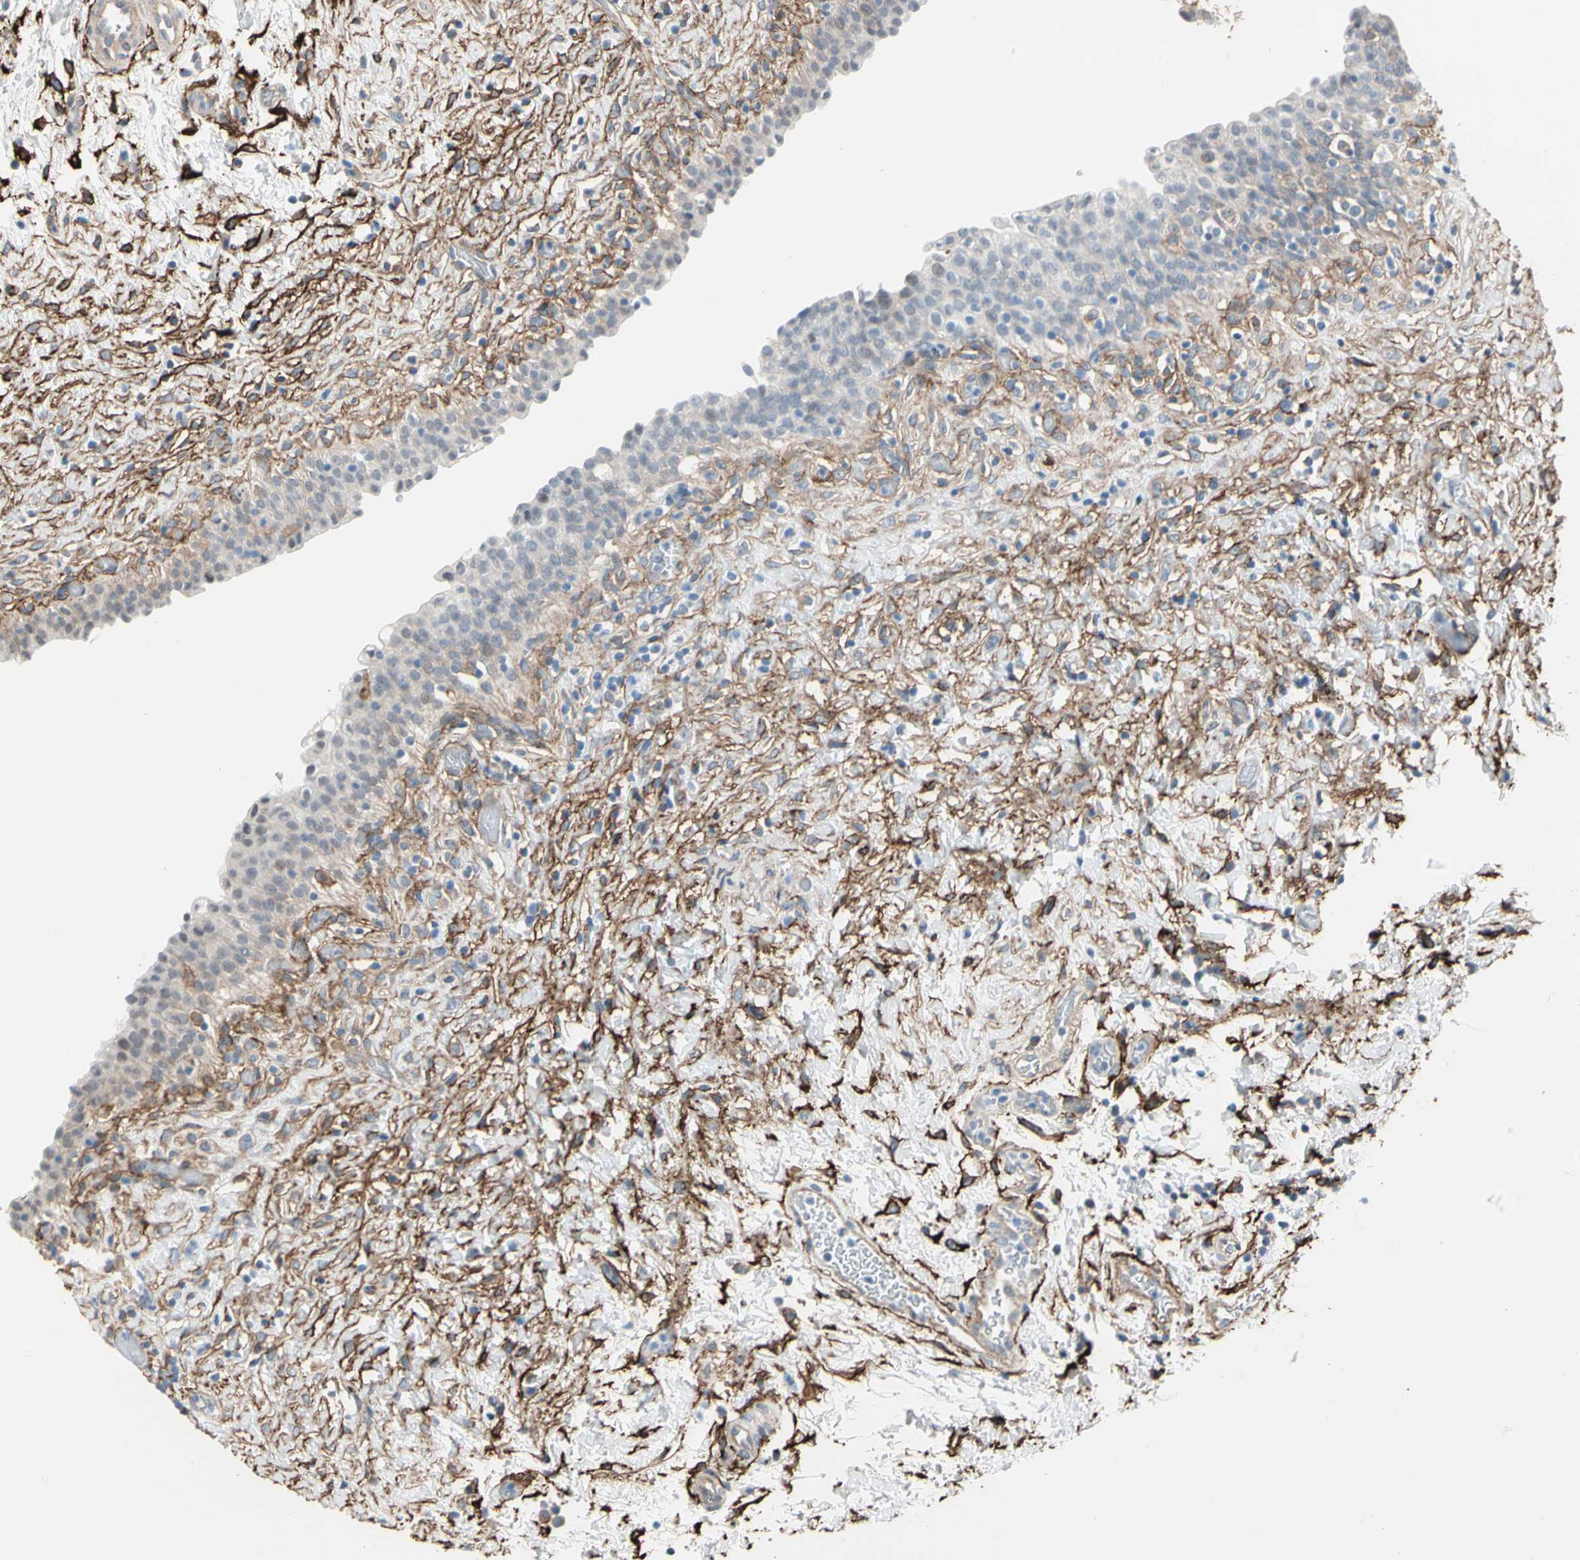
{"staining": {"intensity": "negative", "quantity": "none", "location": "none"}, "tissue": "urinary bladder", "cell_type": "Urothelial cells", "image_type": "normal", "snomed": [{"axis": "morphology", "description": "Normal tissue, NOS"}, {"axis": "topography", "description": "Urinary bladder"}], "caption": "A high-resolution image shows immunohistochemistry staining of benign urinary bladder, which reveals no significant positivity in urothelial cells.", "gene": "EPB41L2", "patient": {"sex": "male", "age": 51}}